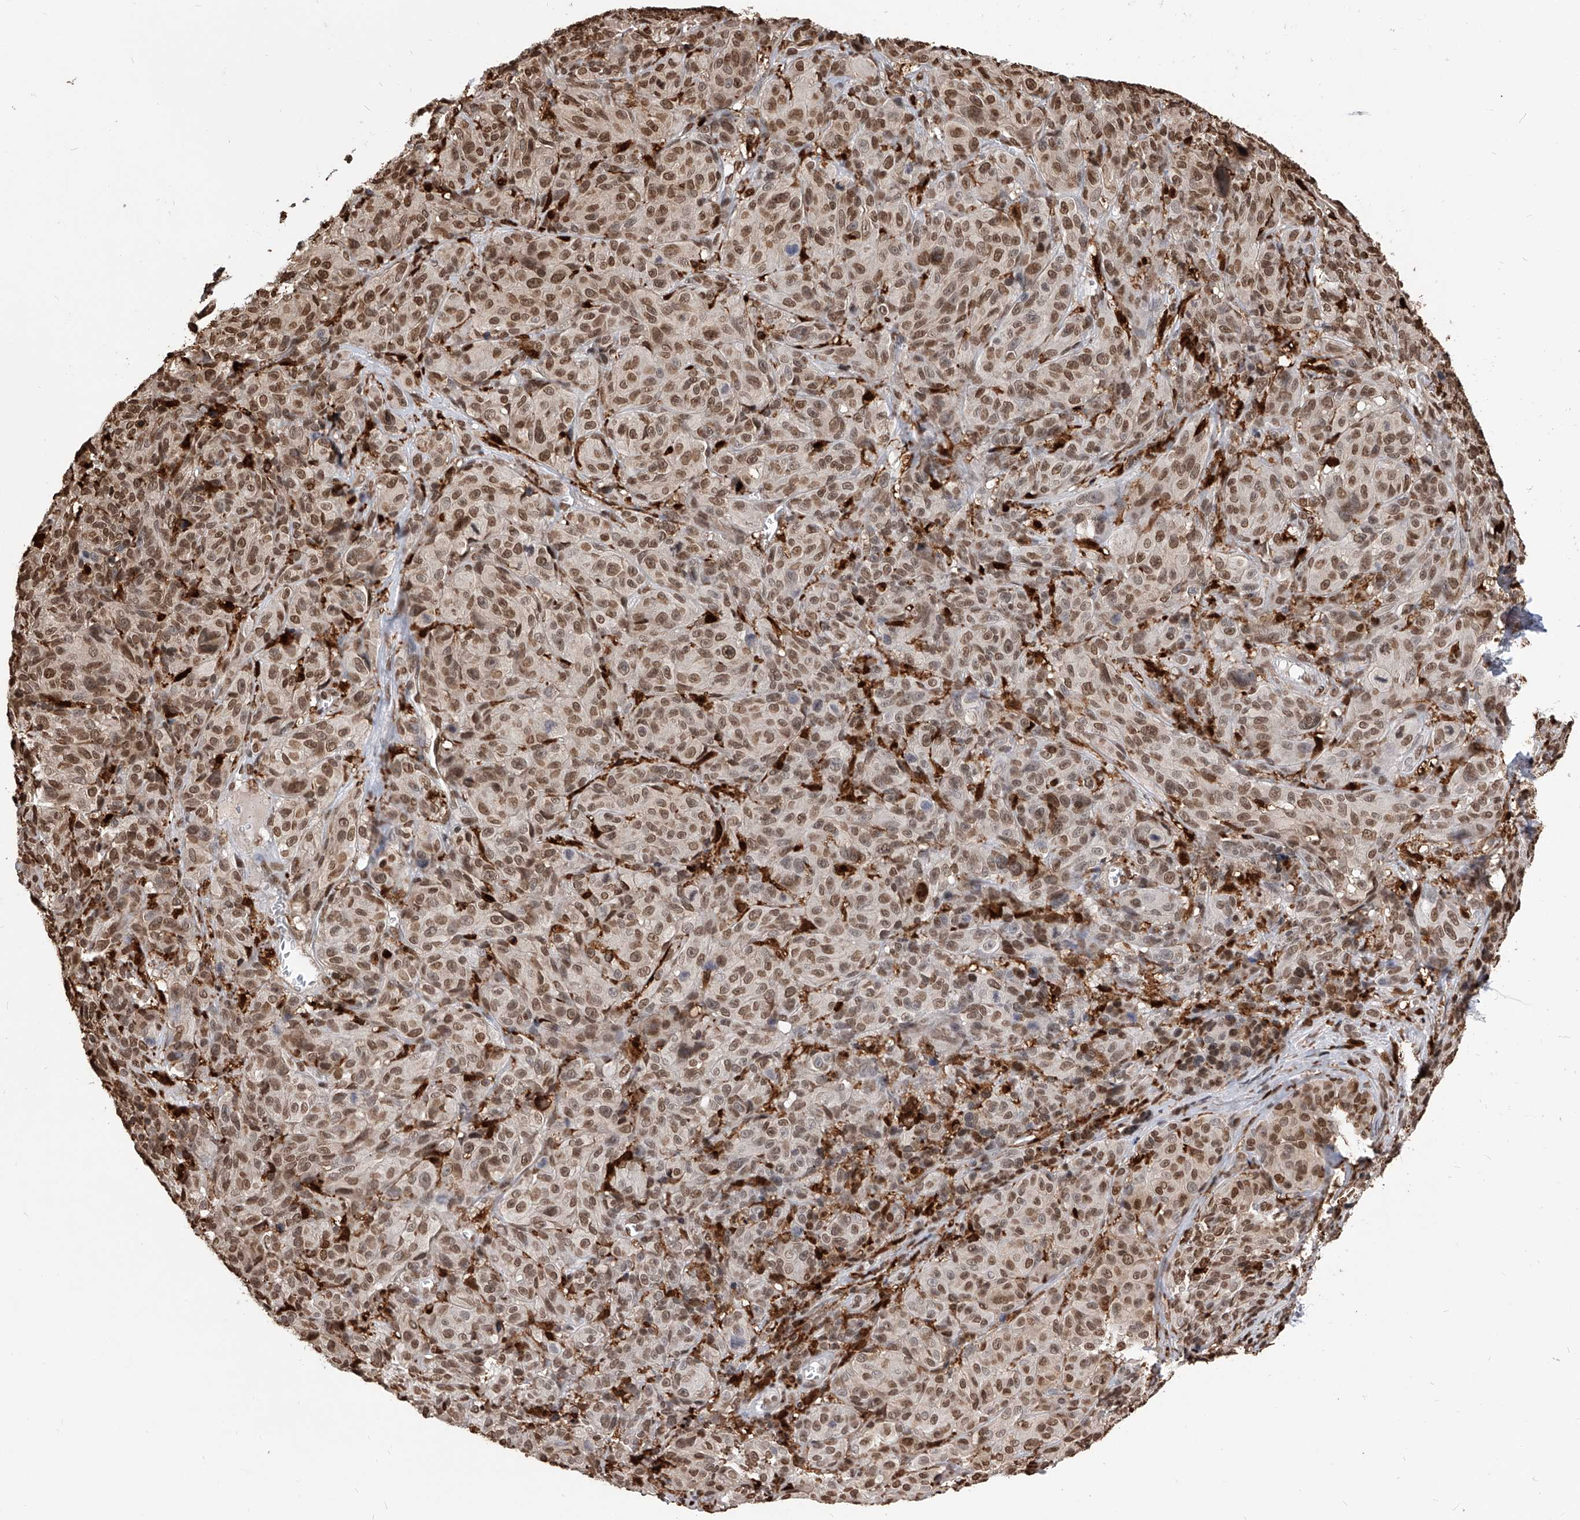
{"staining": {"intensity": "moderate", "quantity": ">75%", "location": "nuclear"}, "tissue": "melanoma", "cell_type": "Tumor cells", "image_type": "cancer", "snomed": [{"axis": "morphology", "description": "Malignant melanoma, NOS"}, {"axis": "topography", "description": "Skin"}], "caption": "A micrograph of melanoma stained for a protein demonstrates moderate nuclear brown staining in tumor cells.", "gene": "CFAP410", "patient": {"sex": "male", "age": 73}}